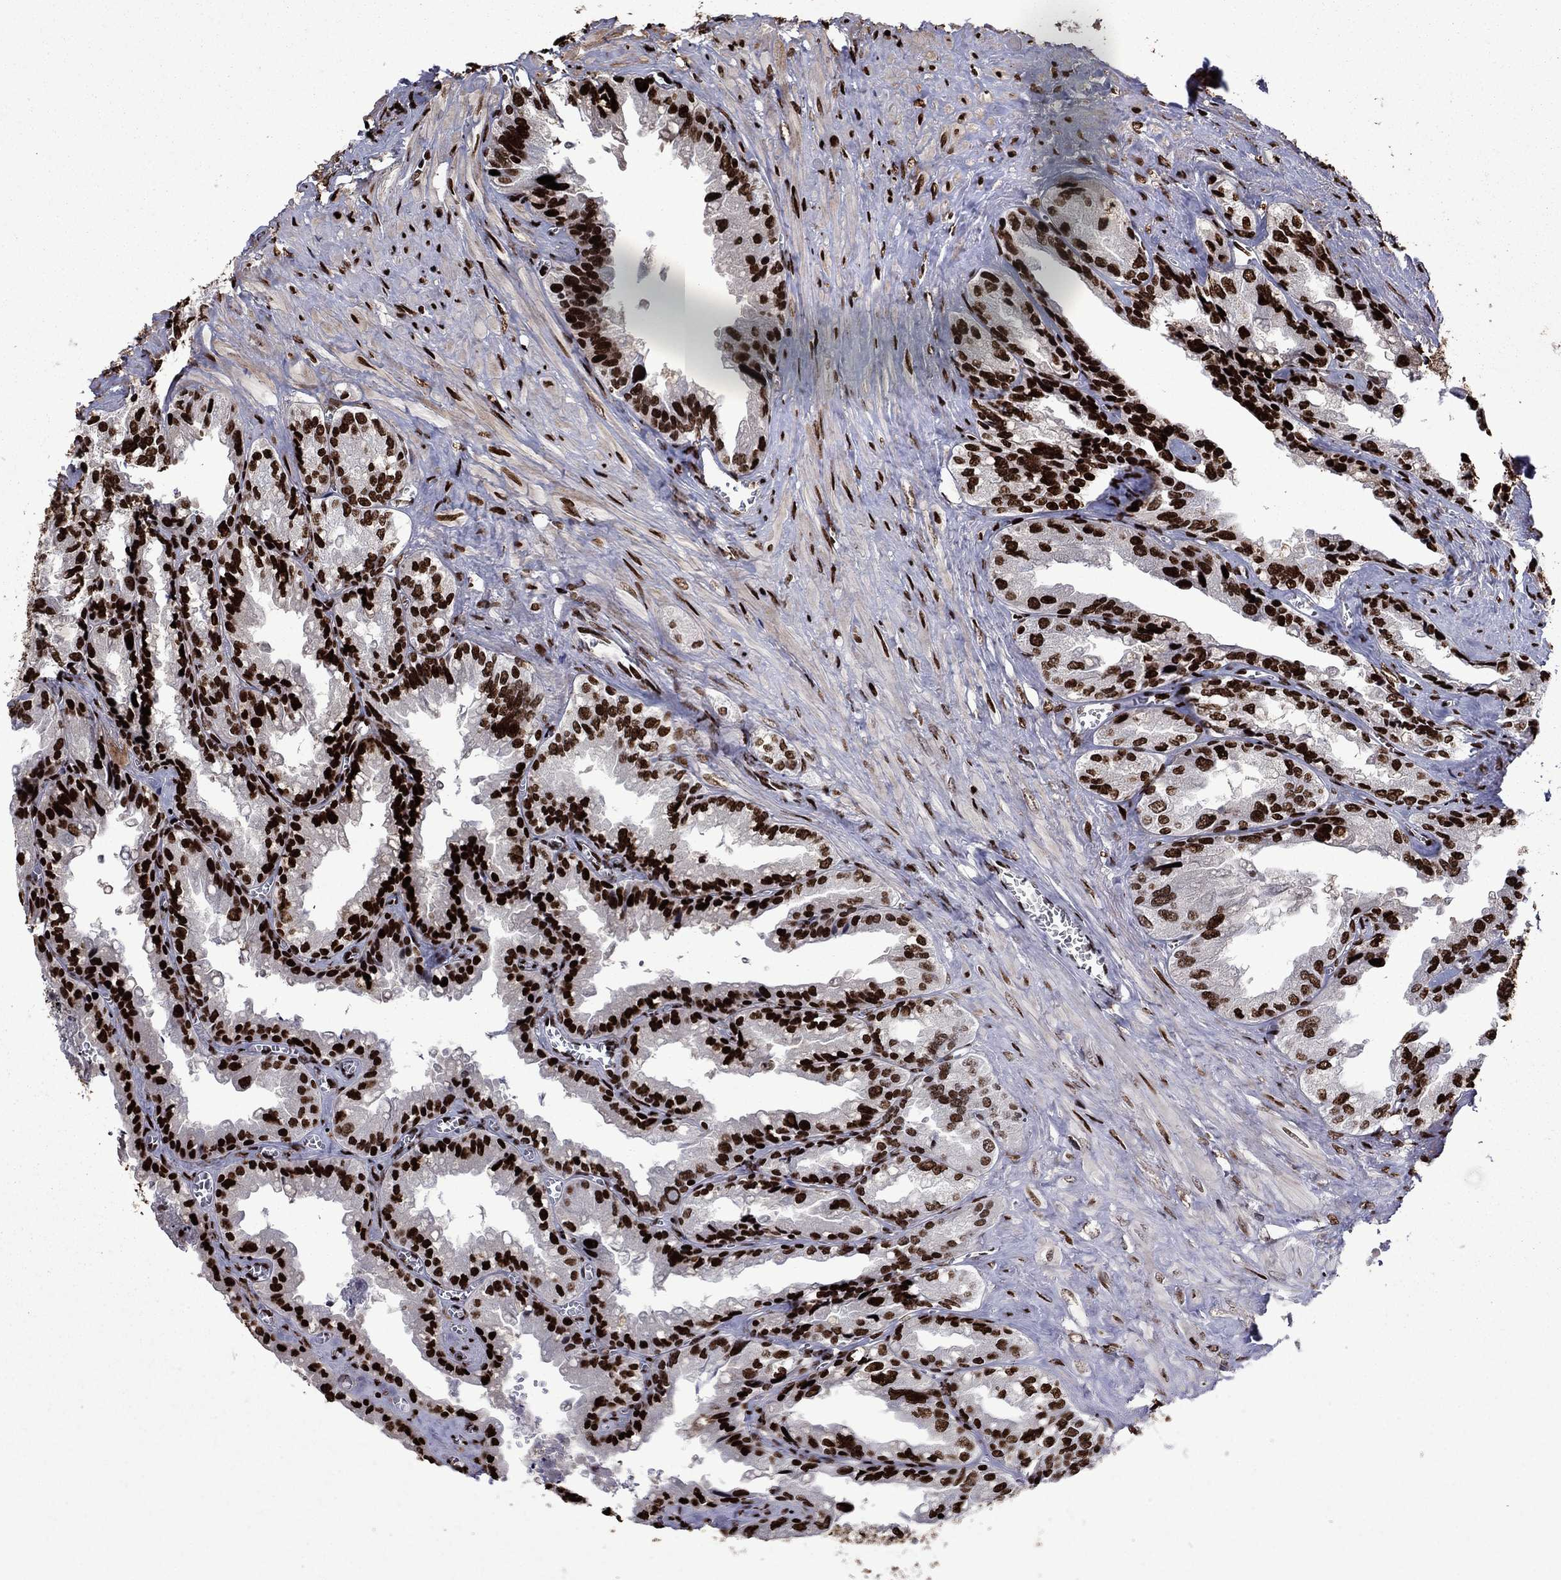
{"staining": {"intensity": "strong", "quantity": ">75%", "location": "nuclear"}, "tissue": "seminal vesicle", "cell_type": "Glandular cells", "image_type": "normal", "snomed": [{"axis": "morphology", "description": "Normal tissue, NOS"}, {"axis": "topography", "description": "Seminal veicle"}], "caption": "This micrograph shows benign seminal vesicle stained with immunohistochemistry to label a protein in brown. The nuclear of glandular cells show strong positivity for the protein. Nuclei are counter-stained blue.", "gene": "LIMK1", "patient": {"sex": "male", "age": 67}}